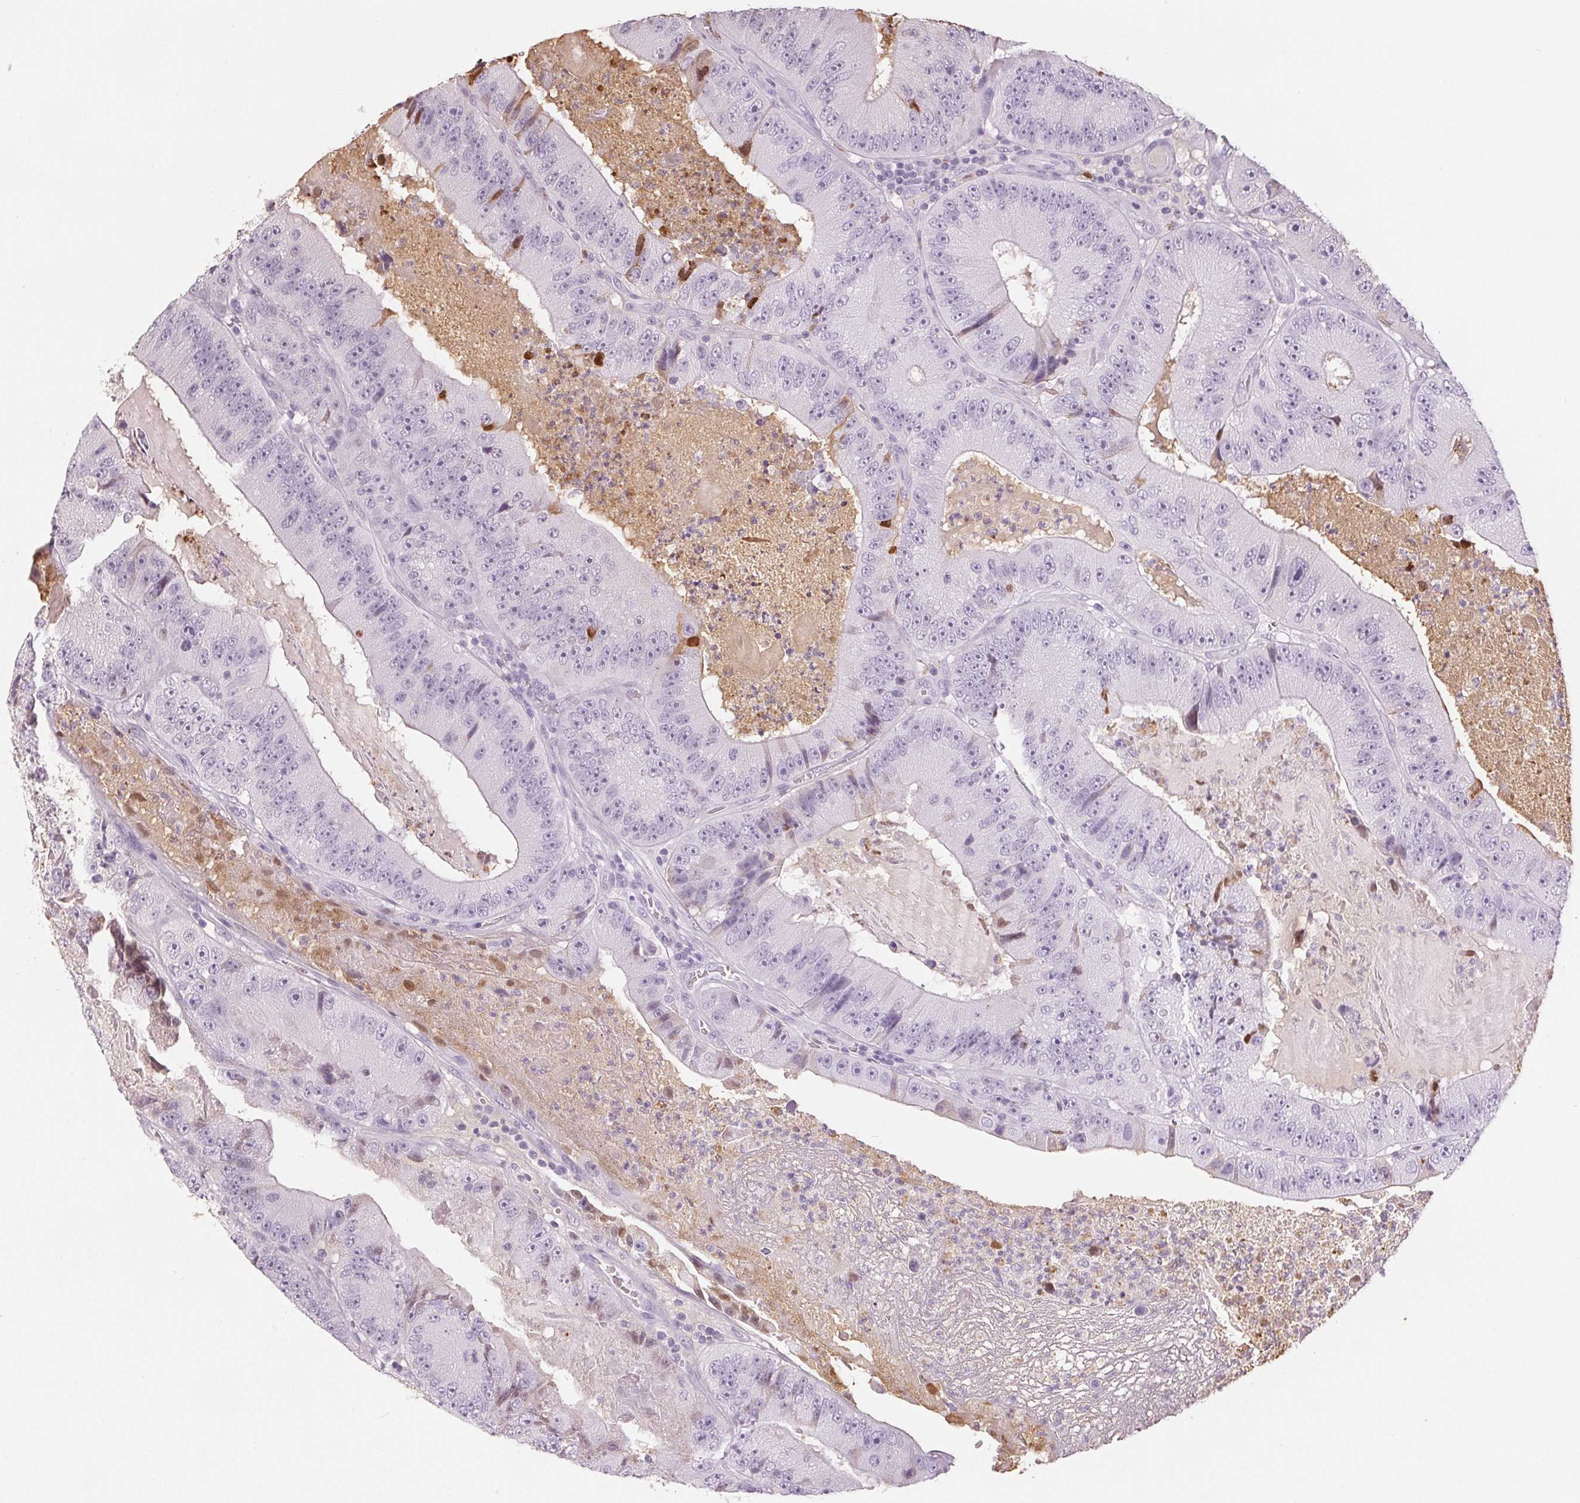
{"staining": {"intensity": "negative", "quantity": "none", "location": "none"}, "tissue": "colorectal cancer", "cell_type": "Tumor cells", "image_type": "cancer", "snomed": [{"axis": "morphology", "description": "Adenocarcinoma, NOS"}, {"axis": "topography", "description": "Colon"}], "caption": "Immunohistochemistry (IHC) photomicrograph of neoplastic tissue: colorectal adenocarcinoma stained with DAB (3,3'-diaminobenzidine) demonstrates no significant protein expression in tumor cells.", "gene": "LTF", "patient": {"sex": "female", "age": 86}}